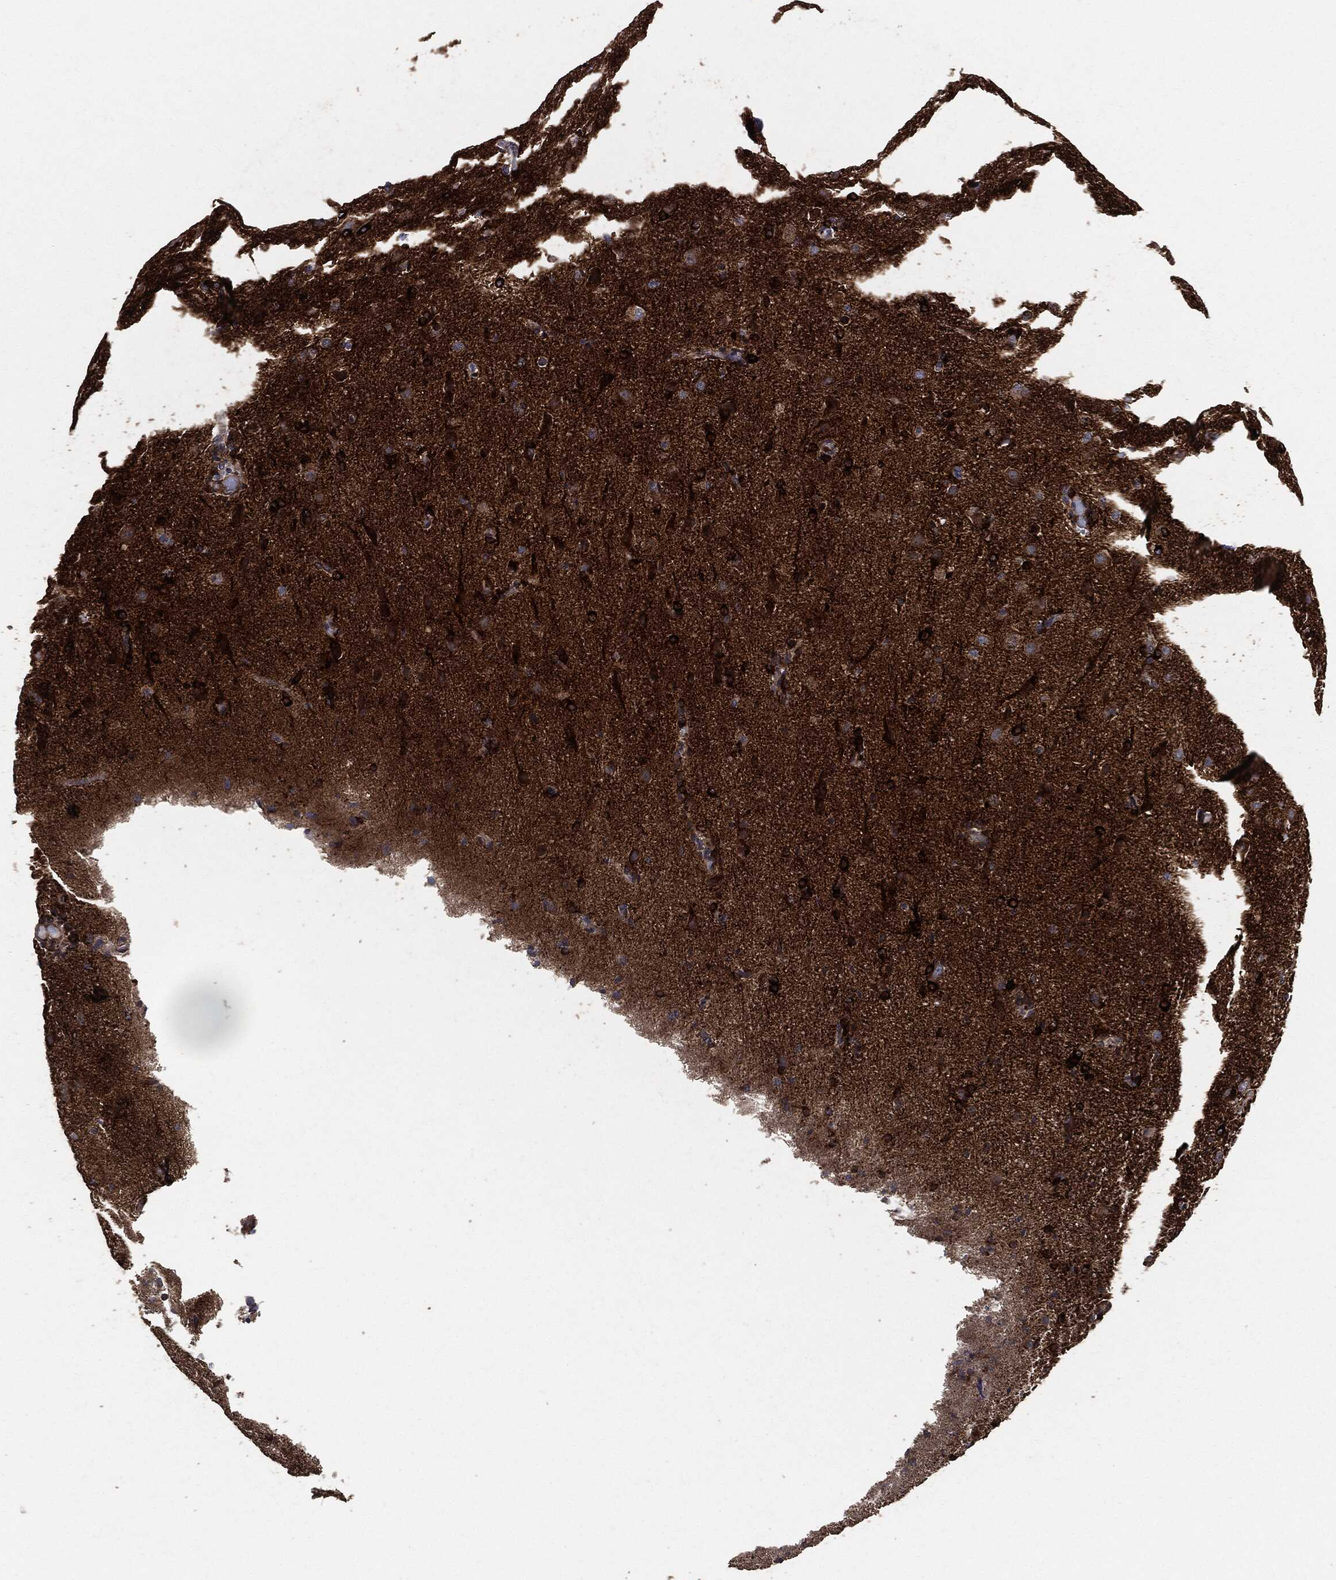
{"staining": {"intensity": "strong", "quantity": "25%-75%", "location": "cytoplasmic/membranous"}, "tissue": "glioma", "cell_type": "Tumor cells", "image_type": "cancer", "snomed": [{"axis": "morphology", "description": "Glioma, malignant, High grade"}, {"axis": "topography", "description": "Brain"}], "caption": "DAB (3,3'-diaminobenzidine) immunohistochemical staining of glioma exhibits strong cytoplasmic/membranous protein positivity in about 25%-75% of tumor cells.", "gene": "STK3", "patient": {"sex": "male", "age": 68}}